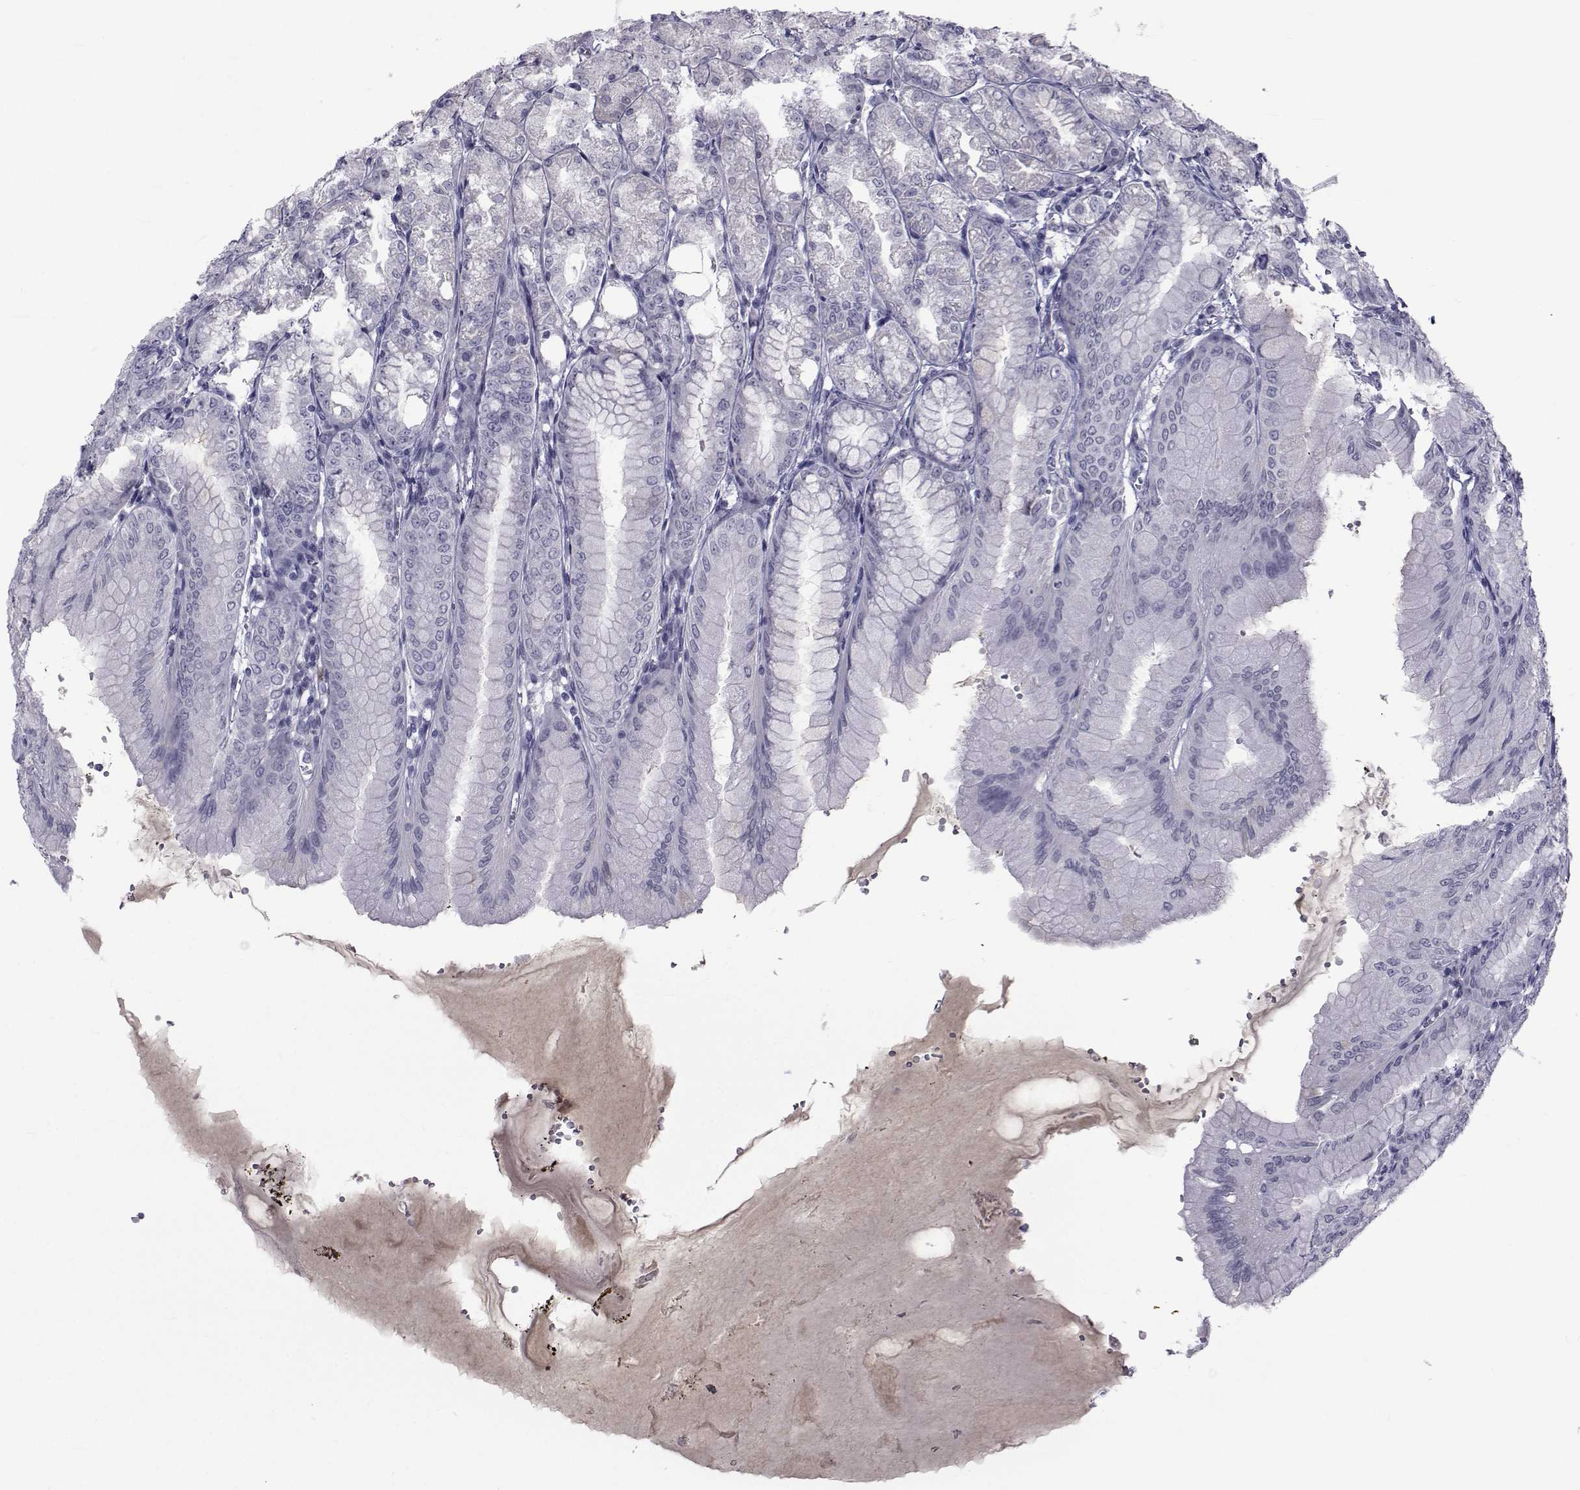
{"staining": {"intensity": "weak", "quantity": "<25%", "location": "cytoplasmic/membranous"}, "tissue": "stomach", "cell_type": "Glandular cells", "image_type": "normal", "snomed": [{"axis": "morphology", "description": "Normal tissue, NOS"}, {"axis": "topography", "description": "Stomach, lower"}], "caption": "This is an IHC histopathology image of benign human stomach. There is no staining in glandular cells.", "gene": "PAX2", "patient": {"sex": "male", "age": 71}}